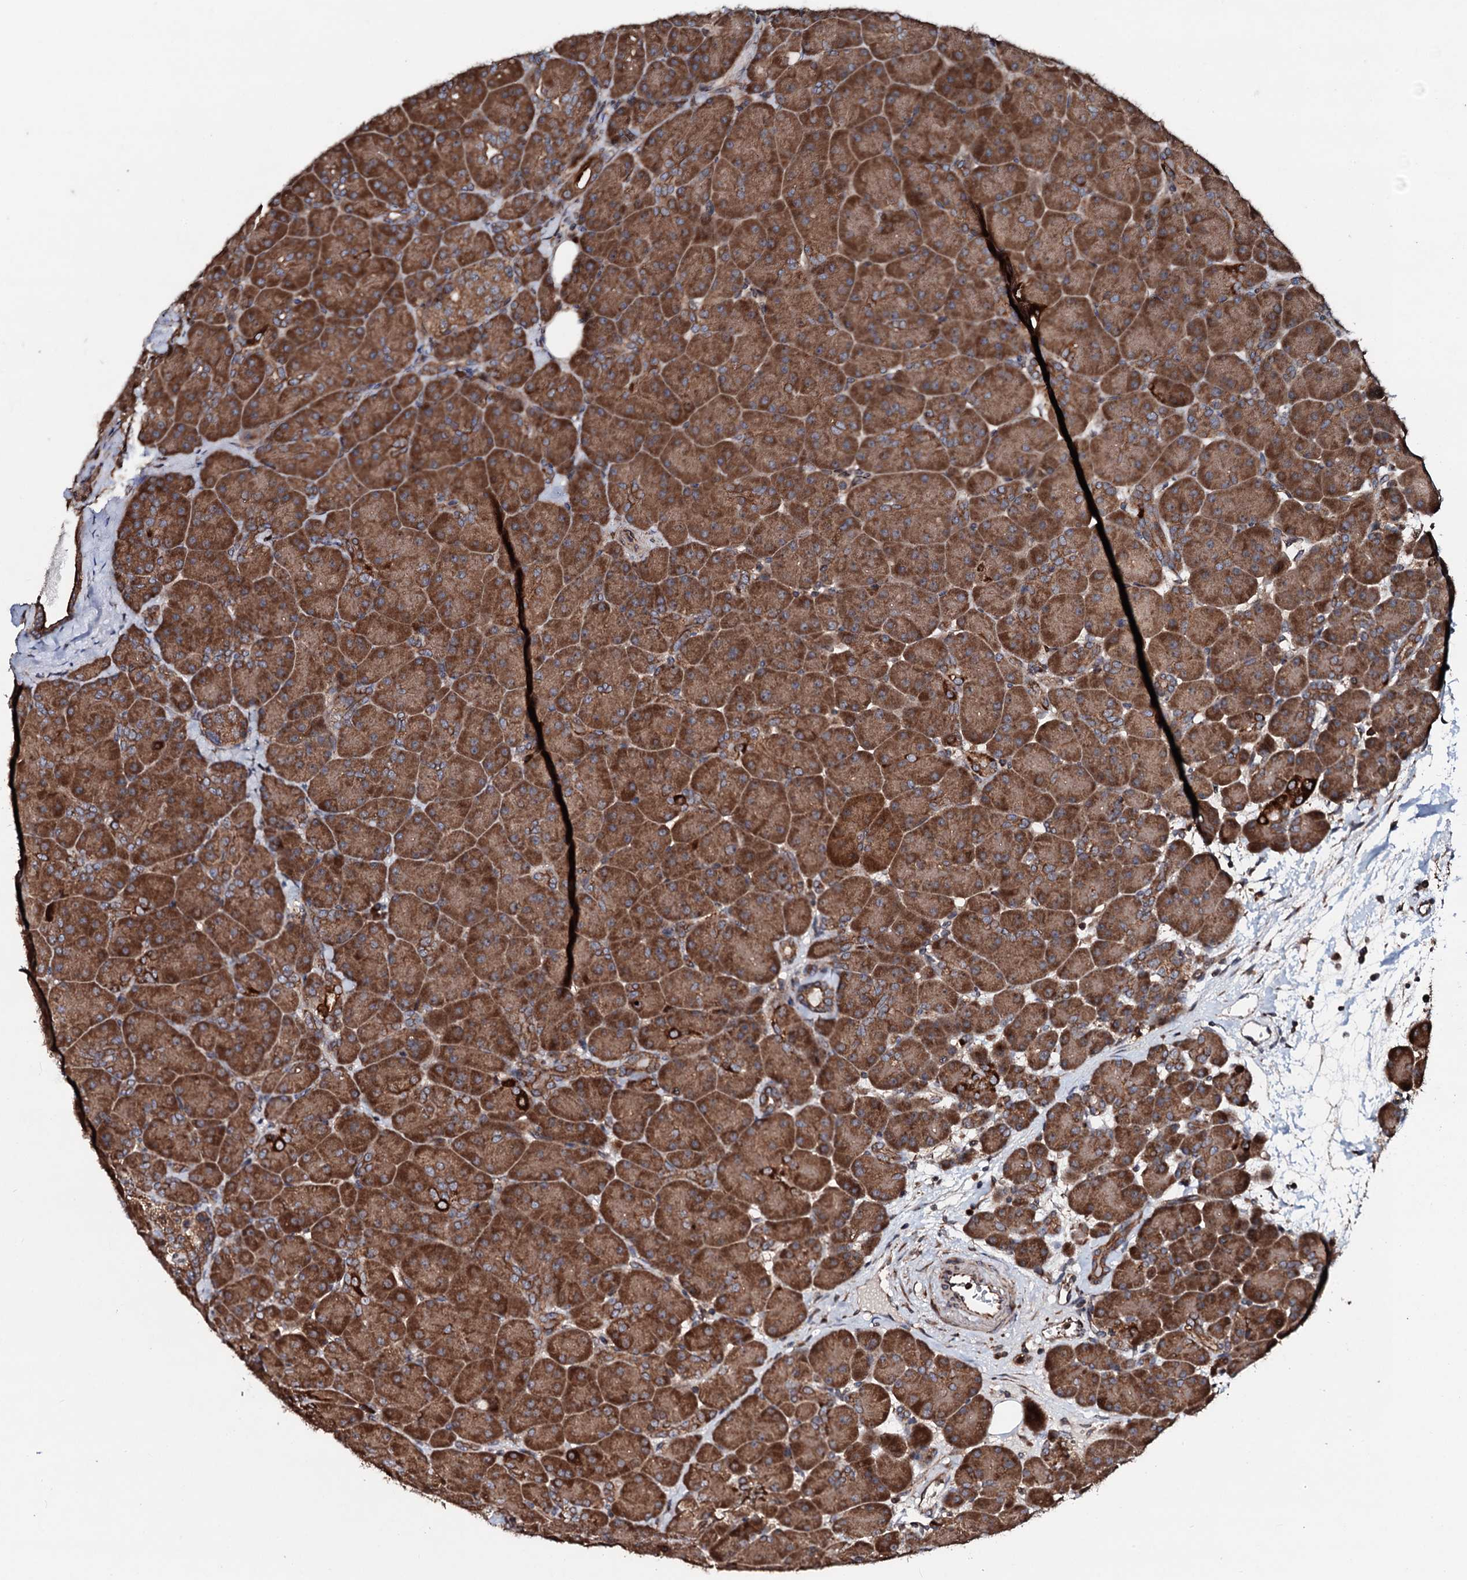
{"staining": {"intensity": "strong", "quantity": ">75%", "location": "cytoplasmic/membranous"}, "tissue": "pancreas", "cell_type": "Exocrine glandular cells", "image_type": "normal", "snomed": [{"axis": "morphology", "description": "Normal tissue, NOS"}, {"axis": "topography", "description": "Pancreas"}], "caption": "Immunohistochemistry (IHC) staining of benign pancreas, which exhibits high levels of strong cytoplasmic/membranous staining in approximately >75% of exocrine glandular cells indicating strong cytoplasmic/membranous protein expression. The staining was performed using DAB (brown) for protein detection and nuclei were counterstained in hematoxylin (blue).", "gene": "ENSG00000256591", "patient": {"sex": "male", "age": 66}}